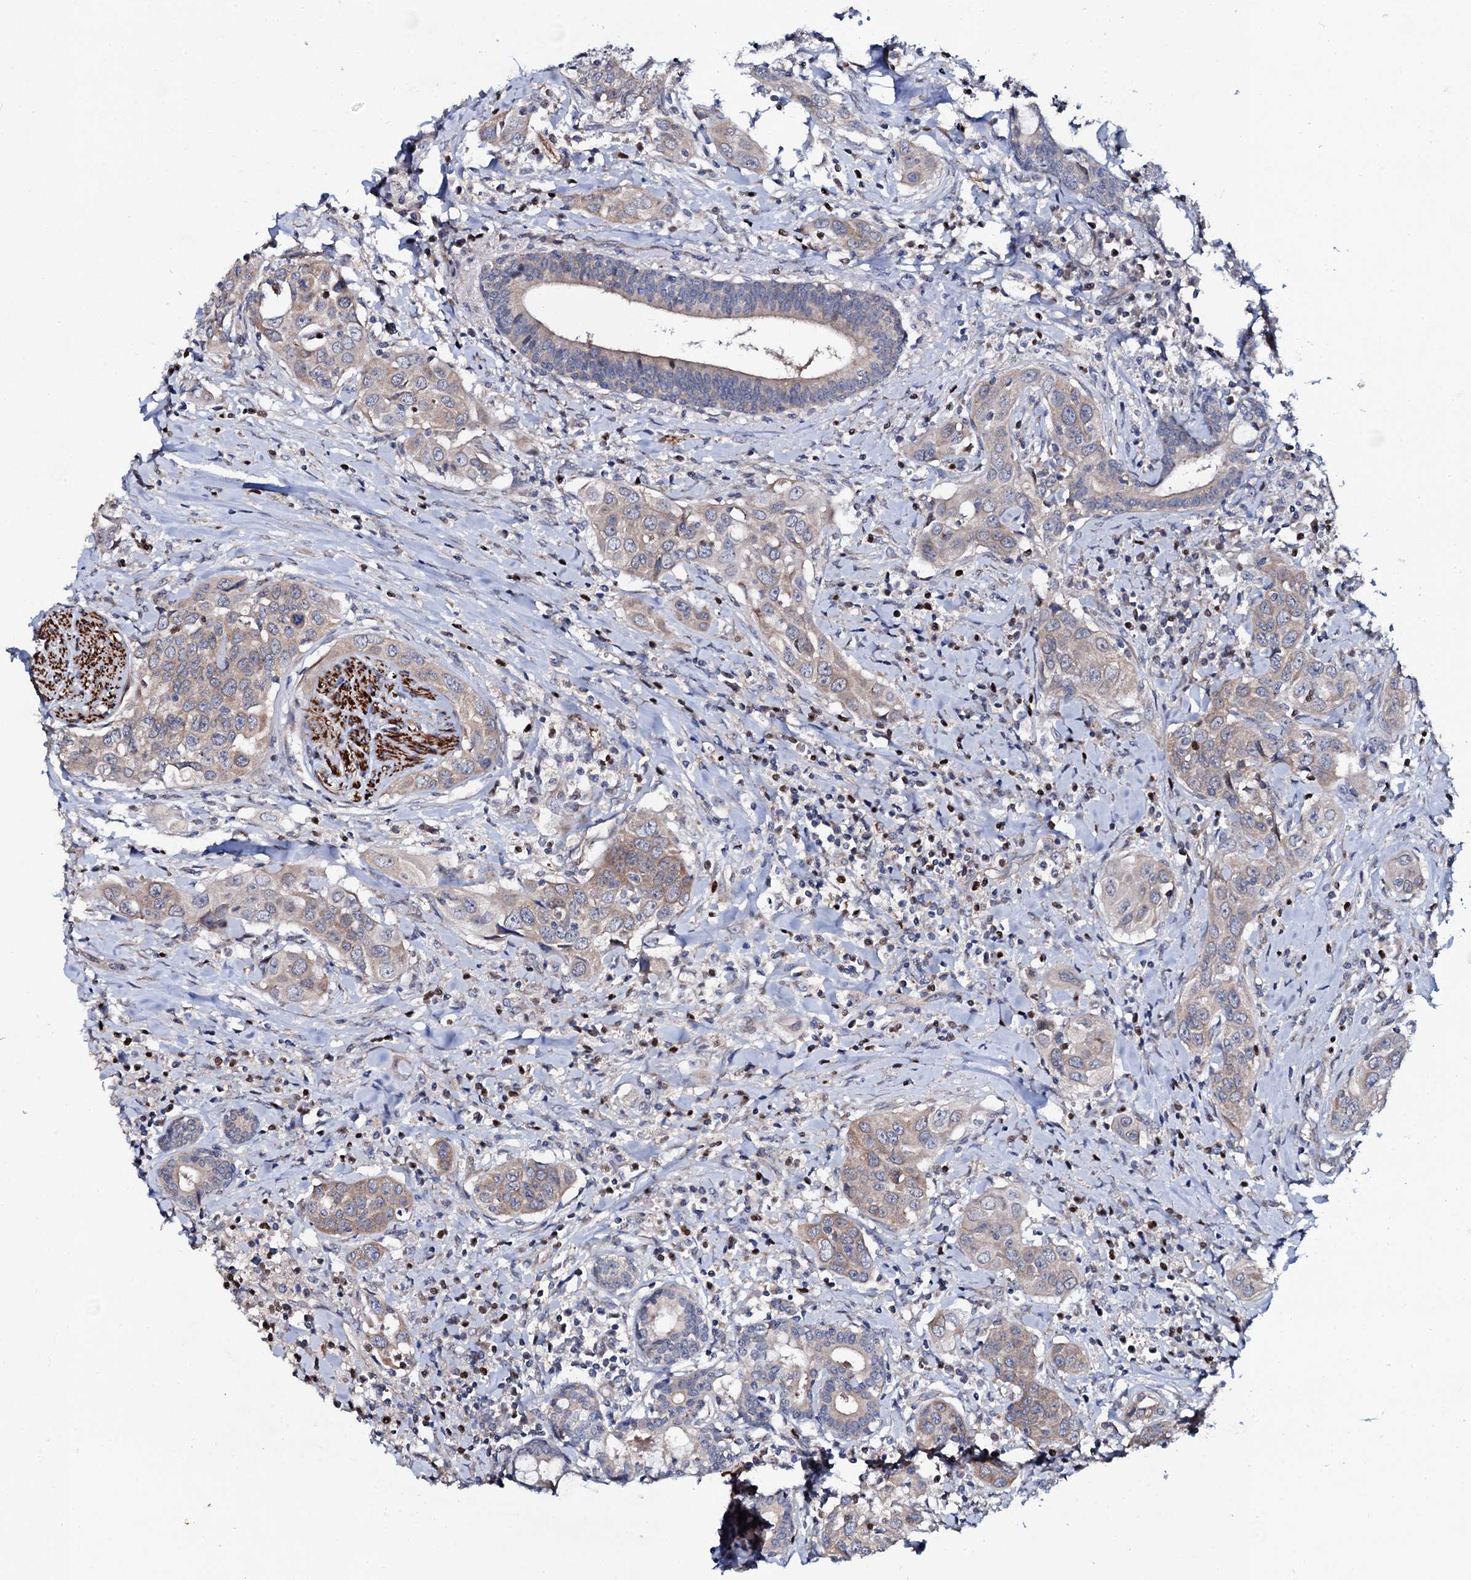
{"staining": {"intensity": "moderate", "quantity": "25%-75%", "location": "cytoplasmic/membranous"}, "tissue": "head and neck cancer", "cell_type": "Tumor cells", "image_type": "cancer", "snomed": [{"axis": "morphology", "description": "Squamous cell carcinoma, NOS"}, {"axis": "topography", "description": "Oral tissue"}, {"axis": "topography", "description": "Head-Neck"}], "caption": "A medium amount of moderate cytoplasmic/membranous expression is seen in about 25%-75% of tumor cells in squamous cell carcinoma (head and neck) tissue.", "gene": "PPP1R3D", "patient": {"sex": "female", "age": 50}}